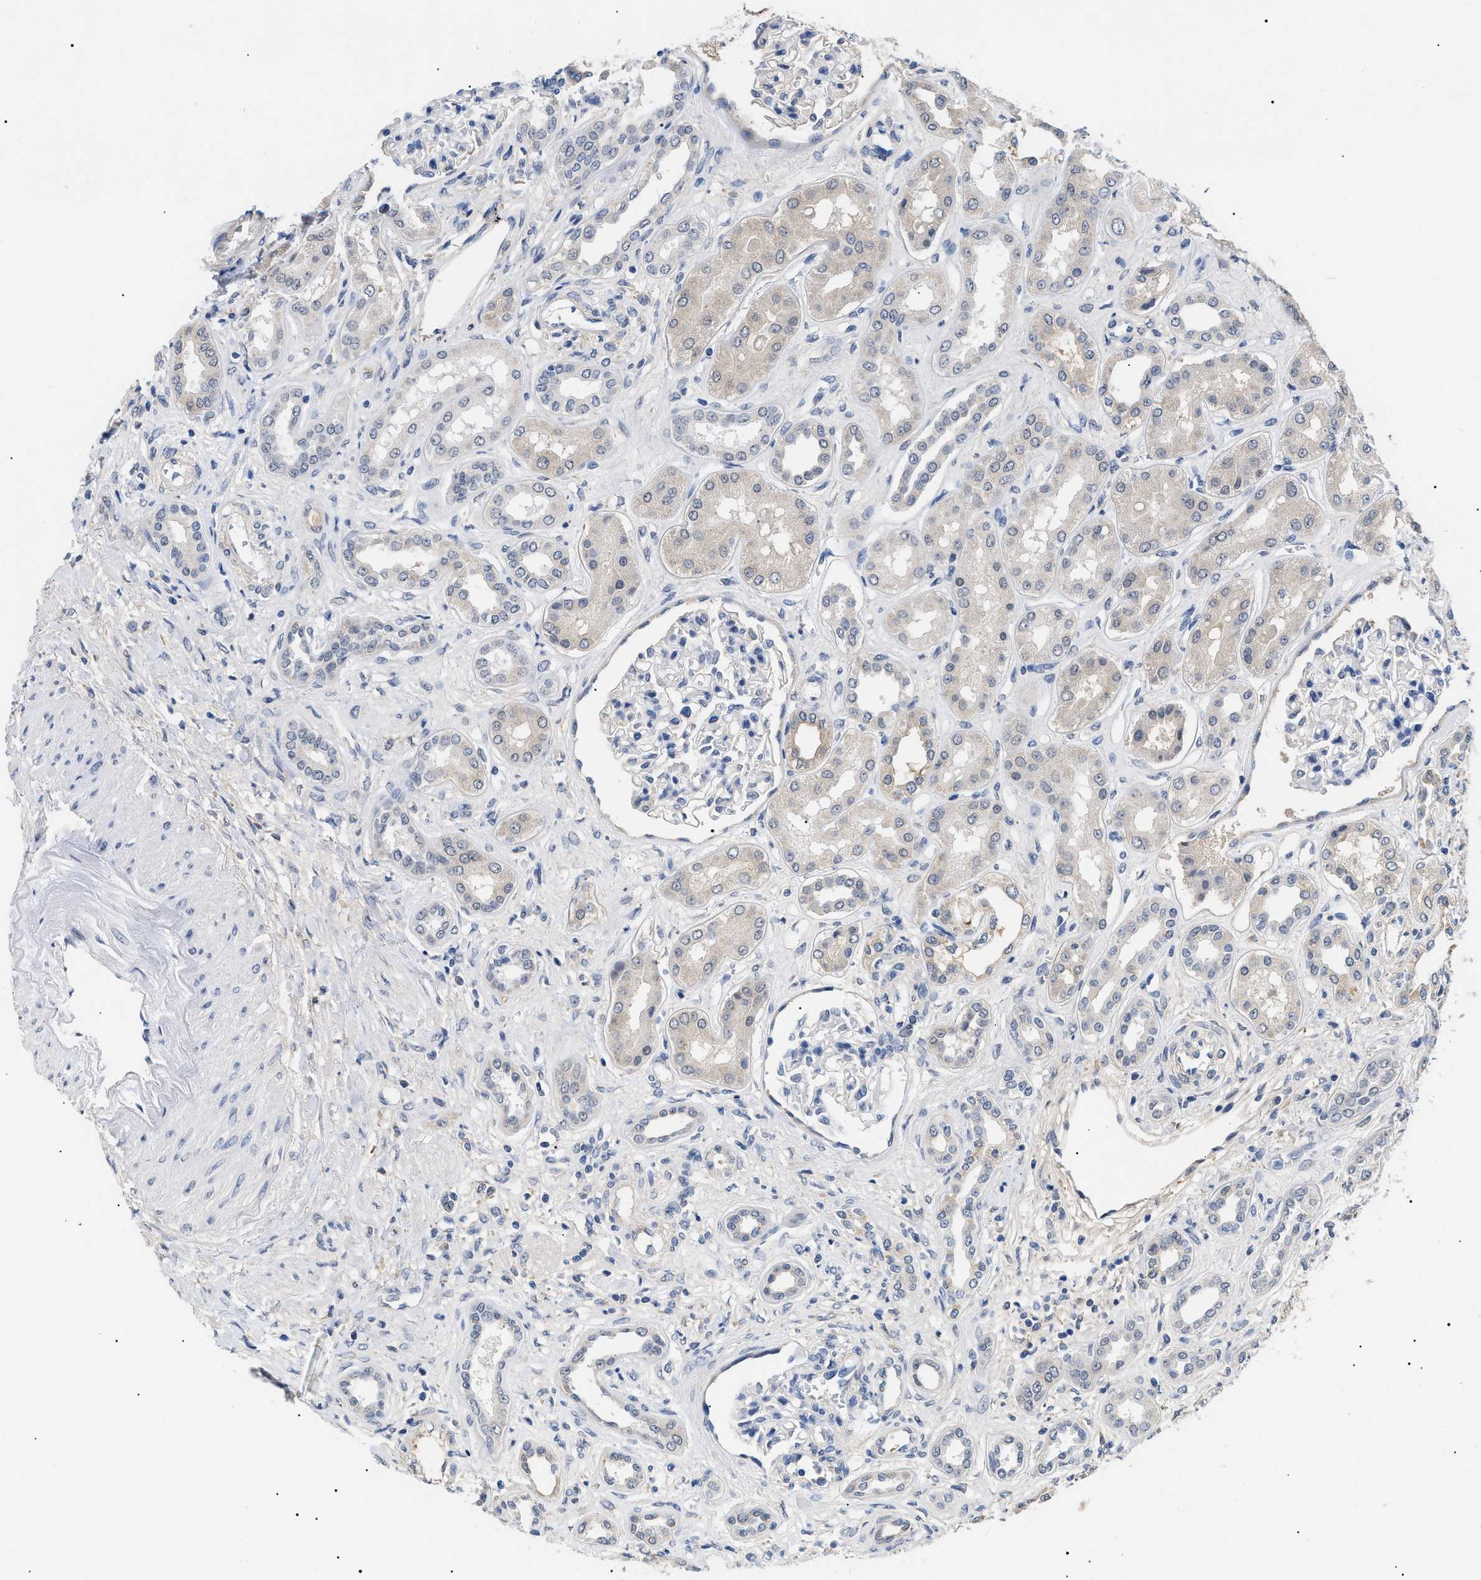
{"staining": {"intensity": "negative", "quantity": "none", "location": "none"}, "tissue": "kidney", "cell_type": "Cells in glomeruli", "image_type": "normal", "snomed": [{"axis": "morphology", "description": "Normal tissue, NOS"}, {"axis": "topography", "description": "Kidney"}], "caption": "Cells in glomeruli are negative for brown protein staining in normal kidney. (DAB IHC visualized using brightfield microscopy, high magnification).", "gene": "PRRT2", "patient": {"sex": "male", "age": 59}}